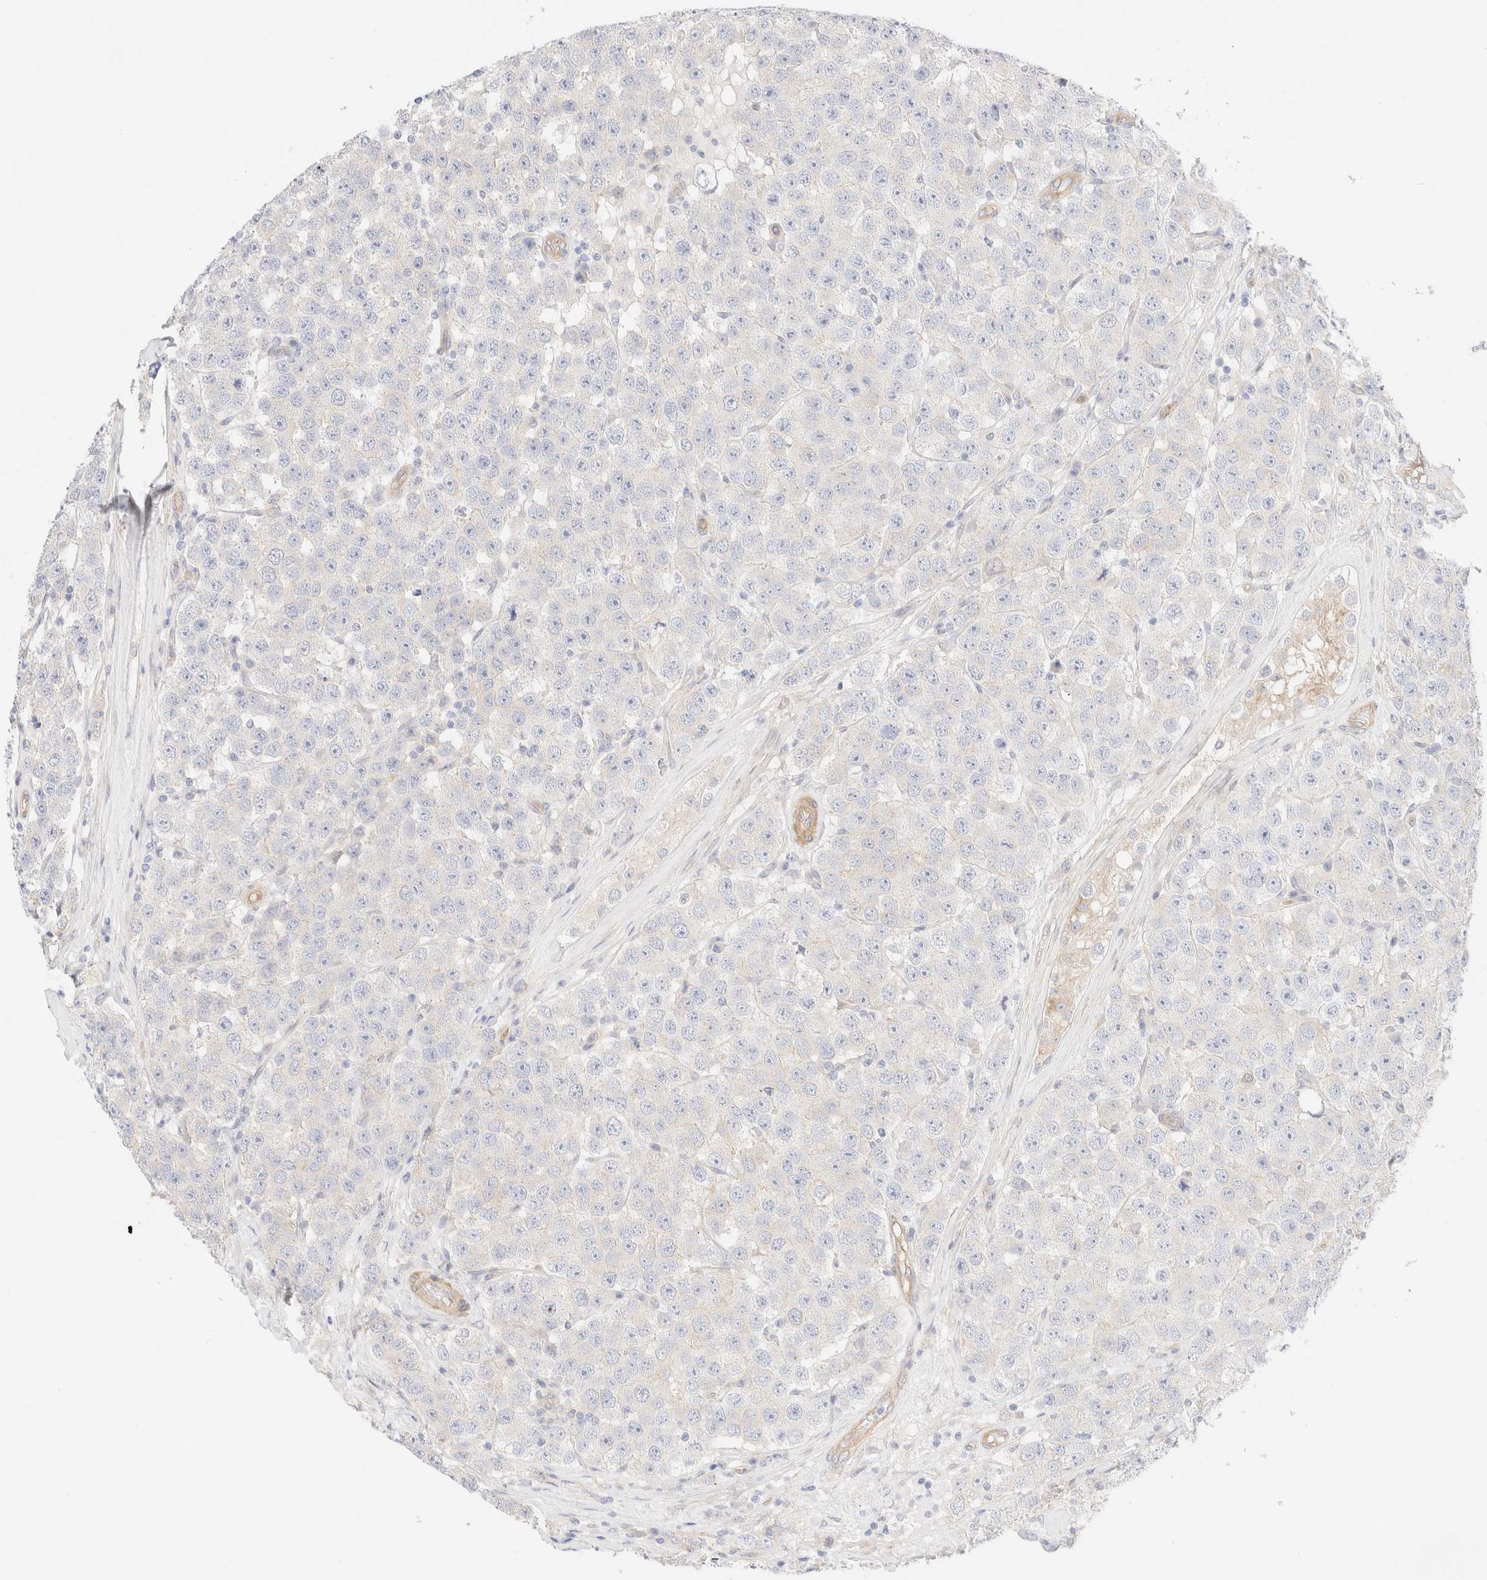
{"staining": {"intensity": "negative", "quantity": "none", "location": "none"}, "tissue": "testis cancer", "cell_type": "Tumor cells", "image_type": "cancer", "snomed": [{"axis": "morphology", "description": "Seminoma, NOS"}, {"axis": "morphology", "description": "Carcinoma, Embryonal, NOS"}, {"axis": "topography", "description": "Testis"}], "caption": "Image shows no protein expression in tumor cells of testis seminoma tissue.", "gene": "NIBAN2", "patient": {"sex": "male", "age": 28}}